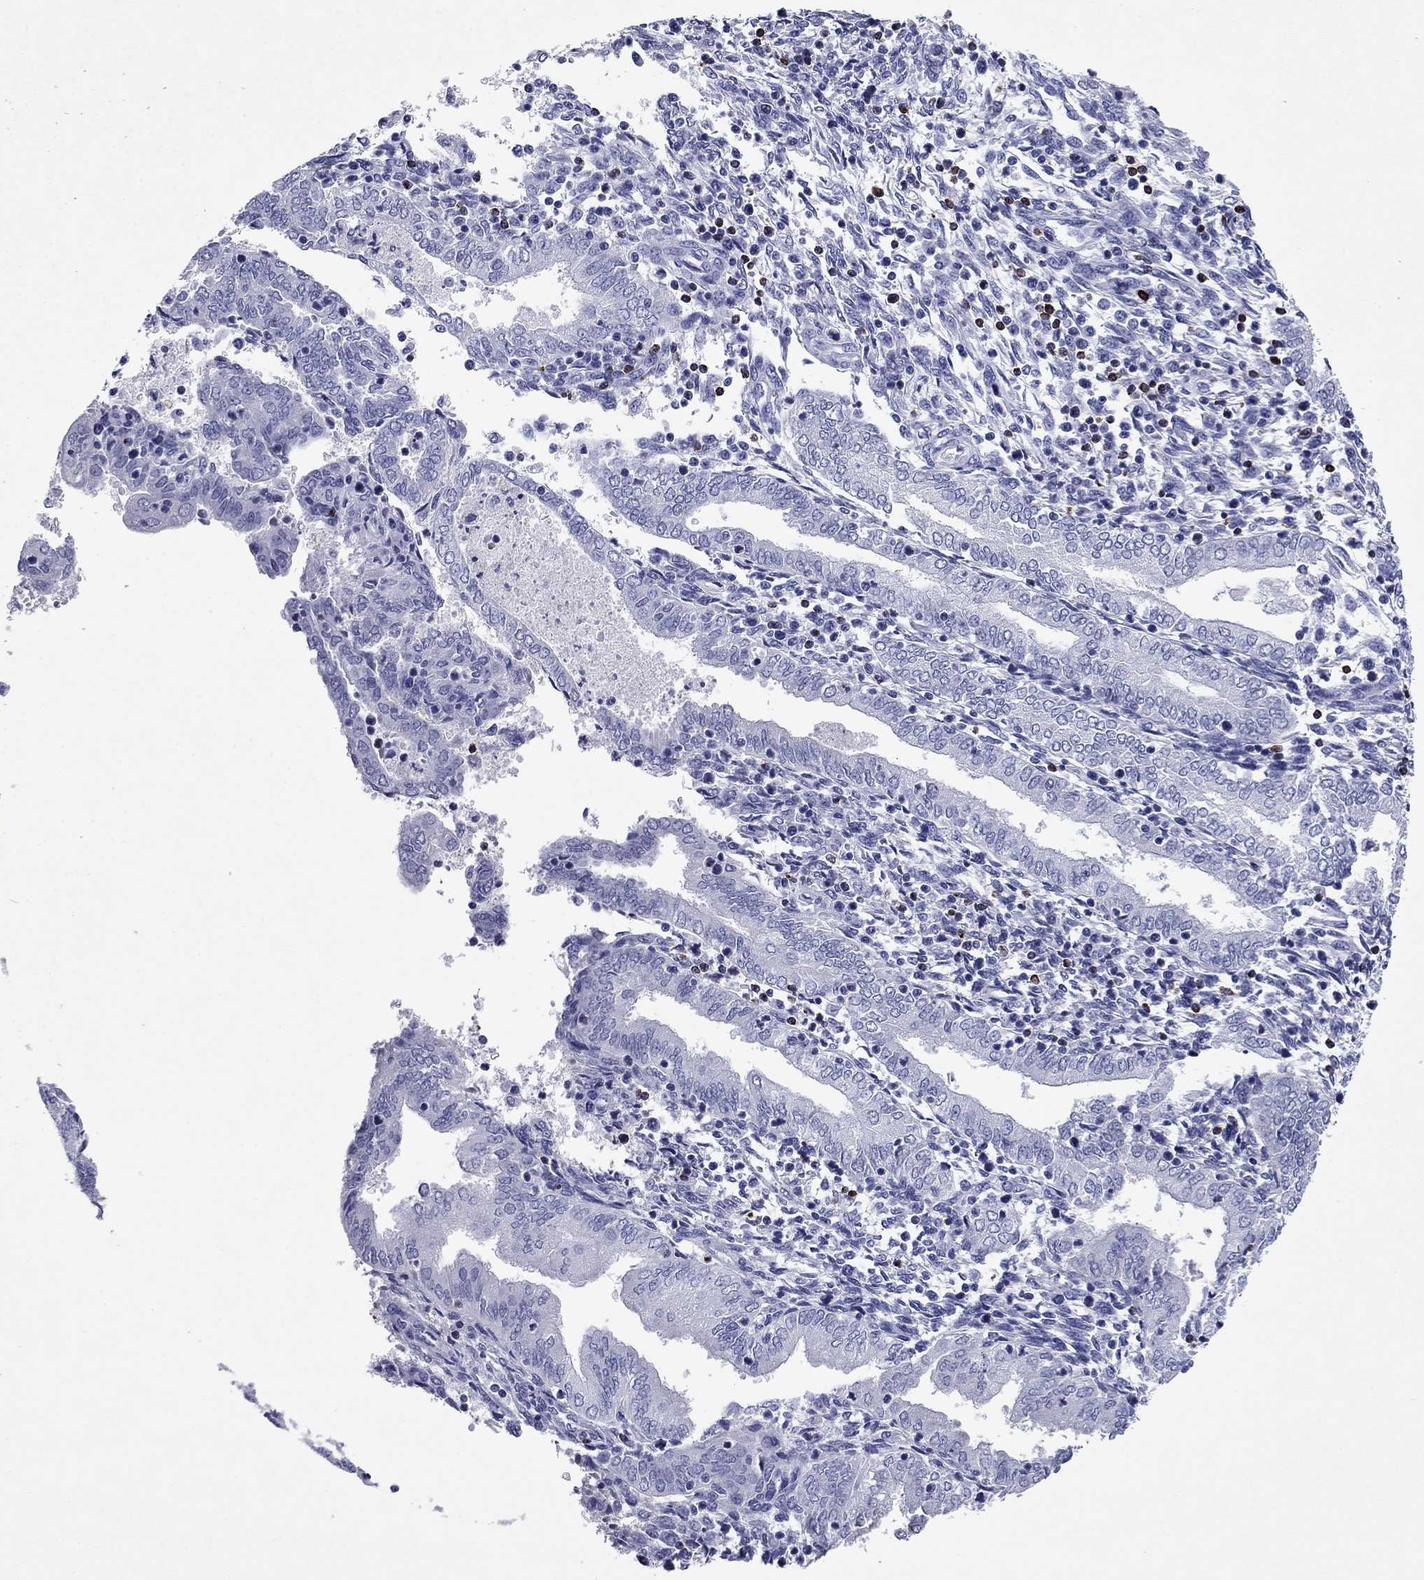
{"staining": {"intensity": "negative", "quantity": "none", "location": "none"}, "tissue": "endometrium", "cell_type": "Cells in endometrial stroma", "image_type": "normal", "snomed": [{"axis": "morphology", "description": "Normal tissue, NOS"}, {"axis": "topography", "description": "Endometrium"}], "caption": "High magnification brightfield microscopy of normal endometrium stained with DAB (3,3'-diaminobenzidine) (brown) and counterstained with hematoxylin (blue): cells in endometrial stroma show no significant expression. (DAB (3,3'-diaminobenzidine) immunohistochemistry (IHC) visualized using brightfield microscopy, high magnification).", "gene": "GZMK", "patient": {"sex": "female", "age": 42}}